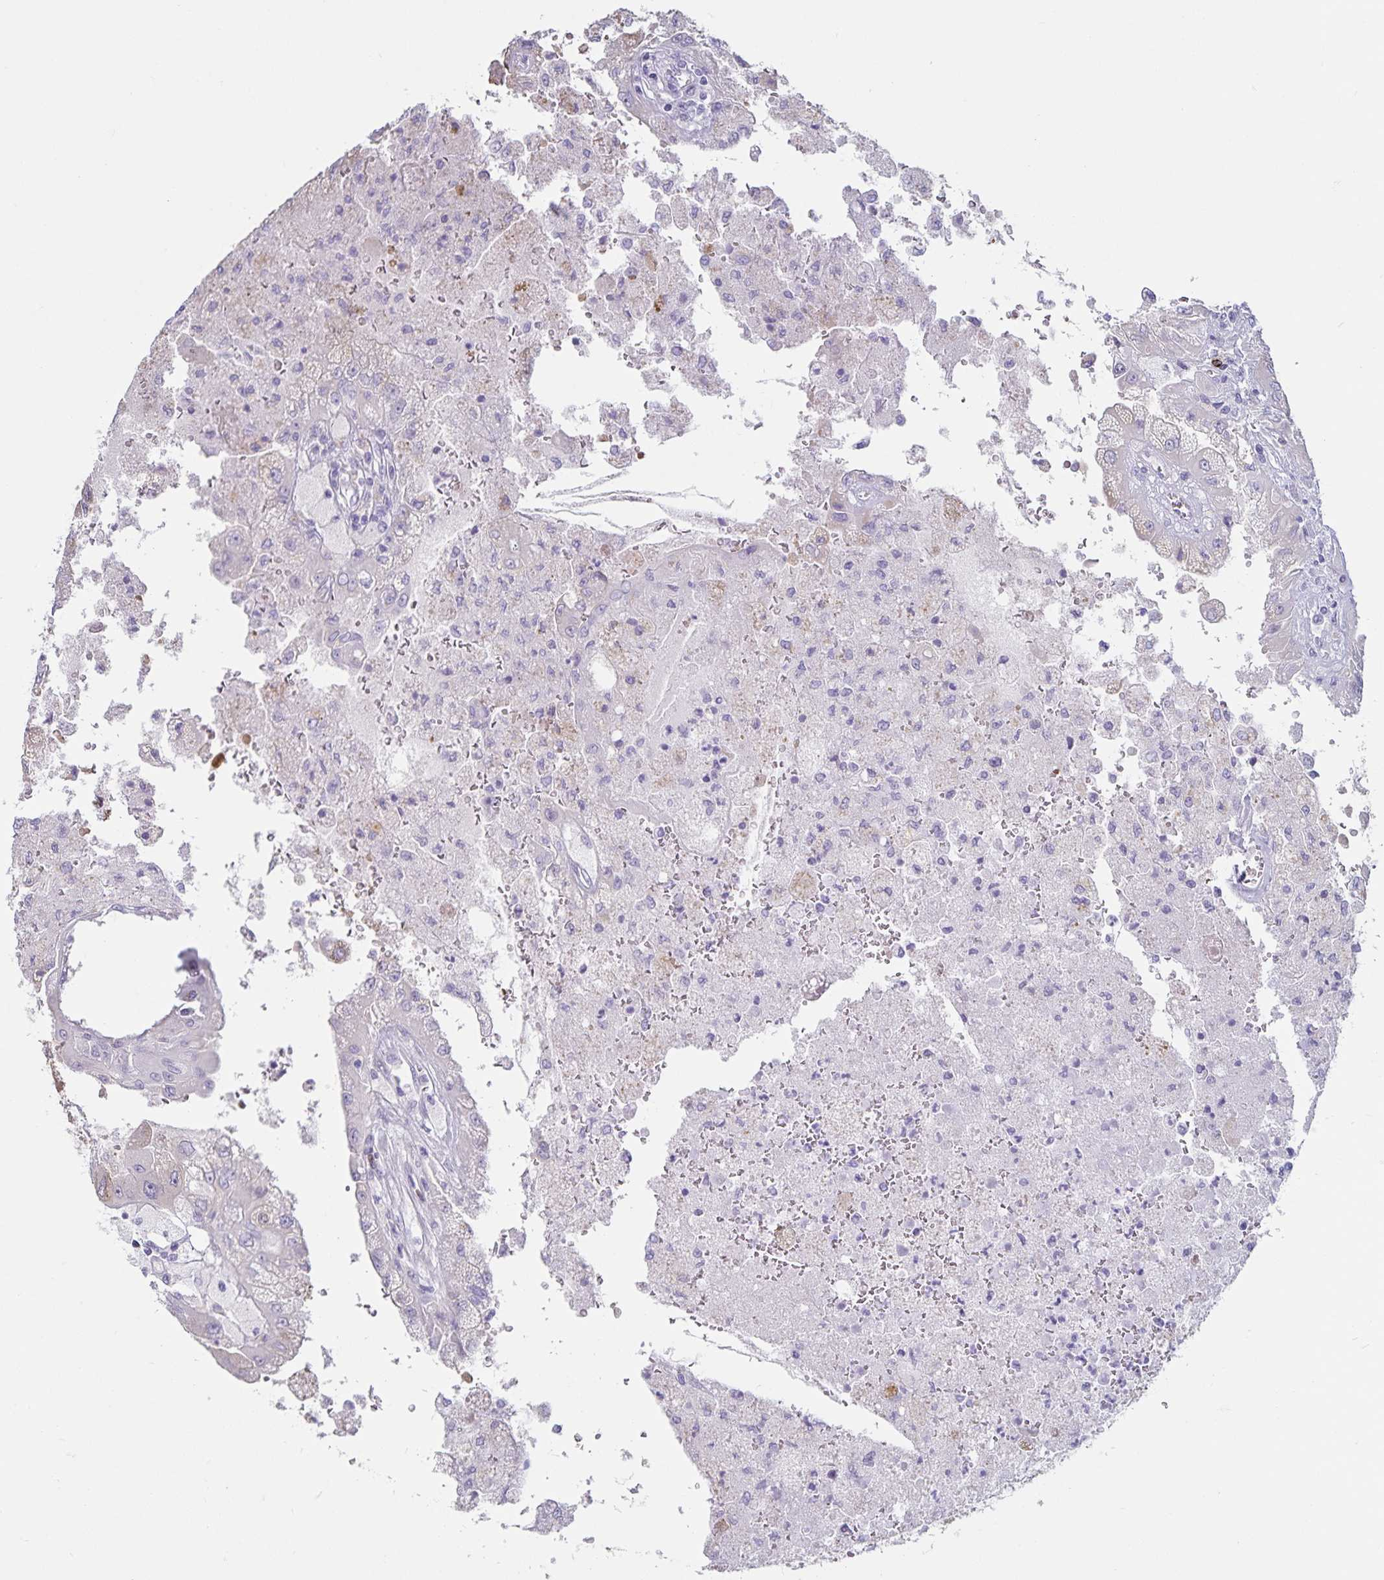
{"staining": {"intensity": "moderate", "quantity": "<25%", "location": "cytoplasmic/membranous"}, "tissue": "renal cancer", "cell_type": "Tumor cells", "image_type": "cancer", "snomed": [{"axis": "morphology", "description": "Adenocarcinoma, NOS"}, {"axis": "topography", "description": "Kidney"}], "caption": "Human renal cancer stained for a protein (brown) exhibits moderate cytoplasmic/membranous positive expression in about <25% of tumor cells.", "gene": "GNLY", "patient": {"sex": "male", "age": 58}}